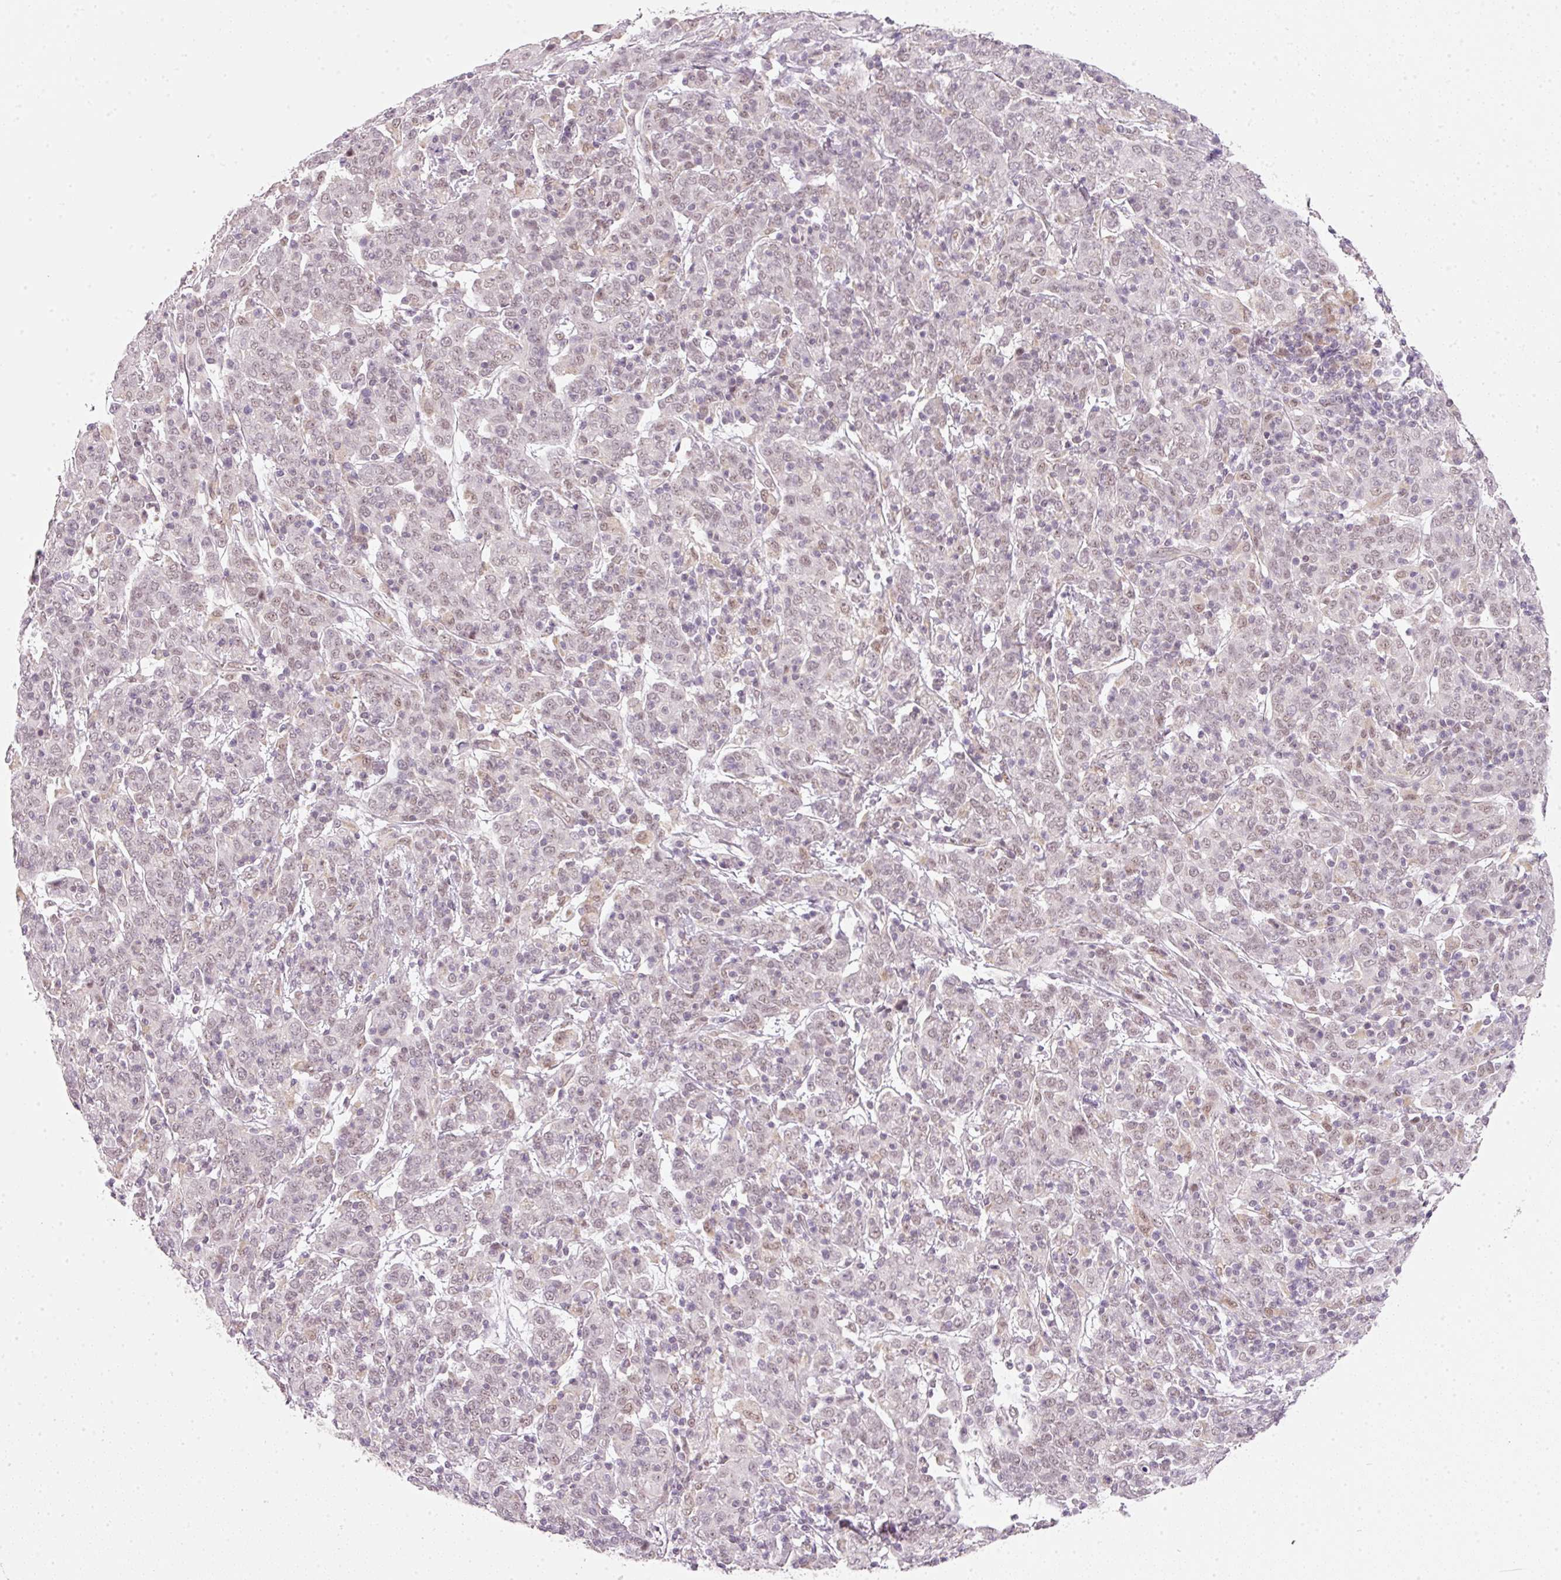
{"staining": {"intensity": "negative", "quantity": "none", "location": "none"}, "tissue": "cervical cancer", "cell_type": "Tumor cells", "image_type": "cancer", "snomed": [{"axis": "morphology", "description": "Squamous cell carcinoma, NOS"}, {"axis": "topography", "description": "Cervix"}], "caption": "IHC image of neoplastic tissue: human cervical squamous cell carcinoma stained with DAB (3,3'-diaminobenzidine) displays no significant protein positivity in tumor cells.", "gene": "FSTL3", "patient": {"sex": "female", "age": 67}}